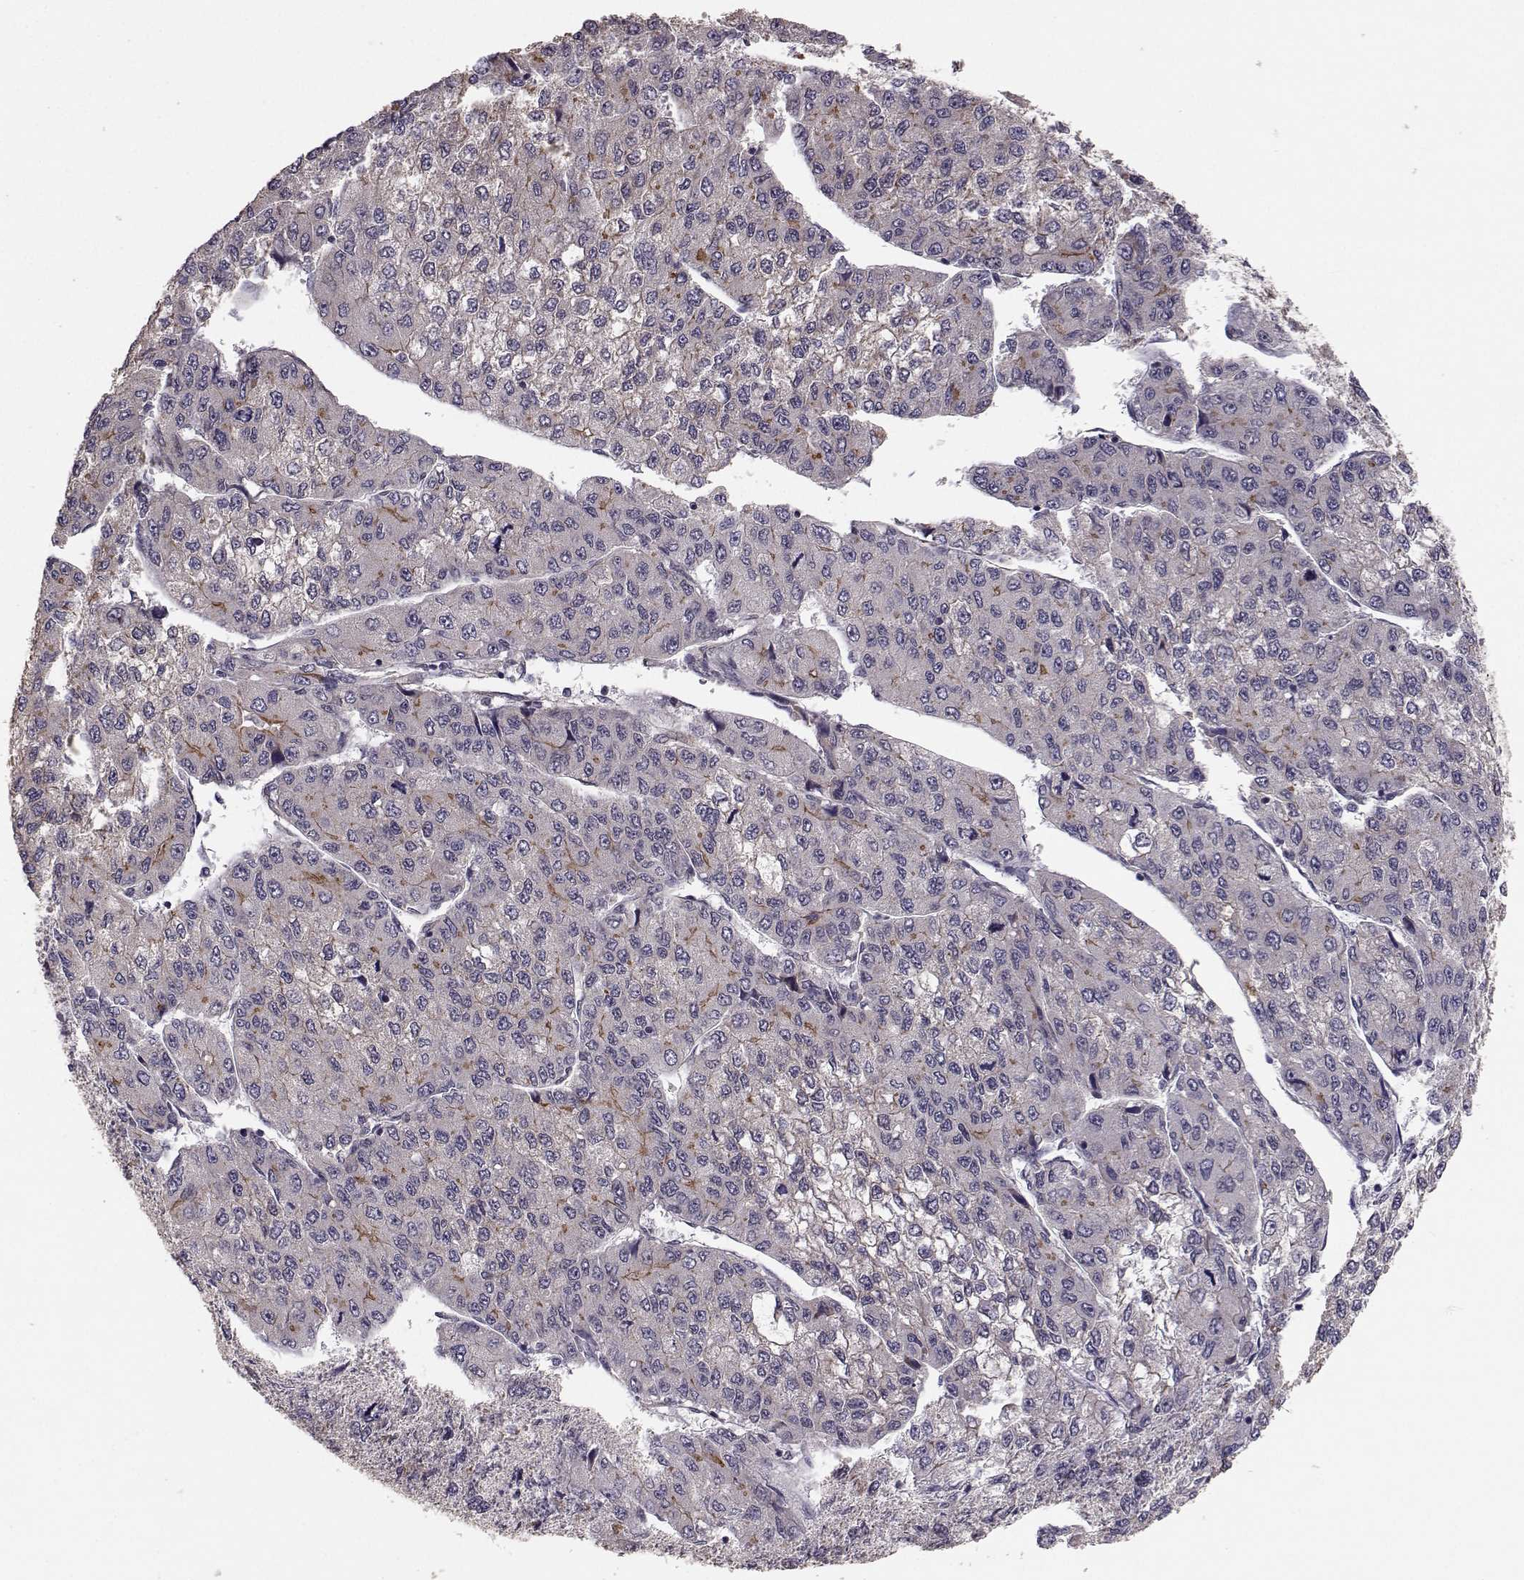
{"staining": {"intensity": "moderate", "quantity": "<25%", "location": "cytoplasmic/membranous"}, "tissue": "liver cancer", "cell_type": "Tumor cells", "image_type": "cancer", "snomed": [{"axis": "morphology", "description": "Carcinoma, Hepatocellular, NOS"}, {"axis": "topography", "description": "Liver"}], "caption": "A micrograph showing moderate cytoplasmic/membranous positivity in approximately <25% of tumor cells in liver hepatocellular carcinoma, as visualized by brown immunohistochemical staining.", "gene": "PLEKHG3", "patient": {"sex": "female", "age": 66}}